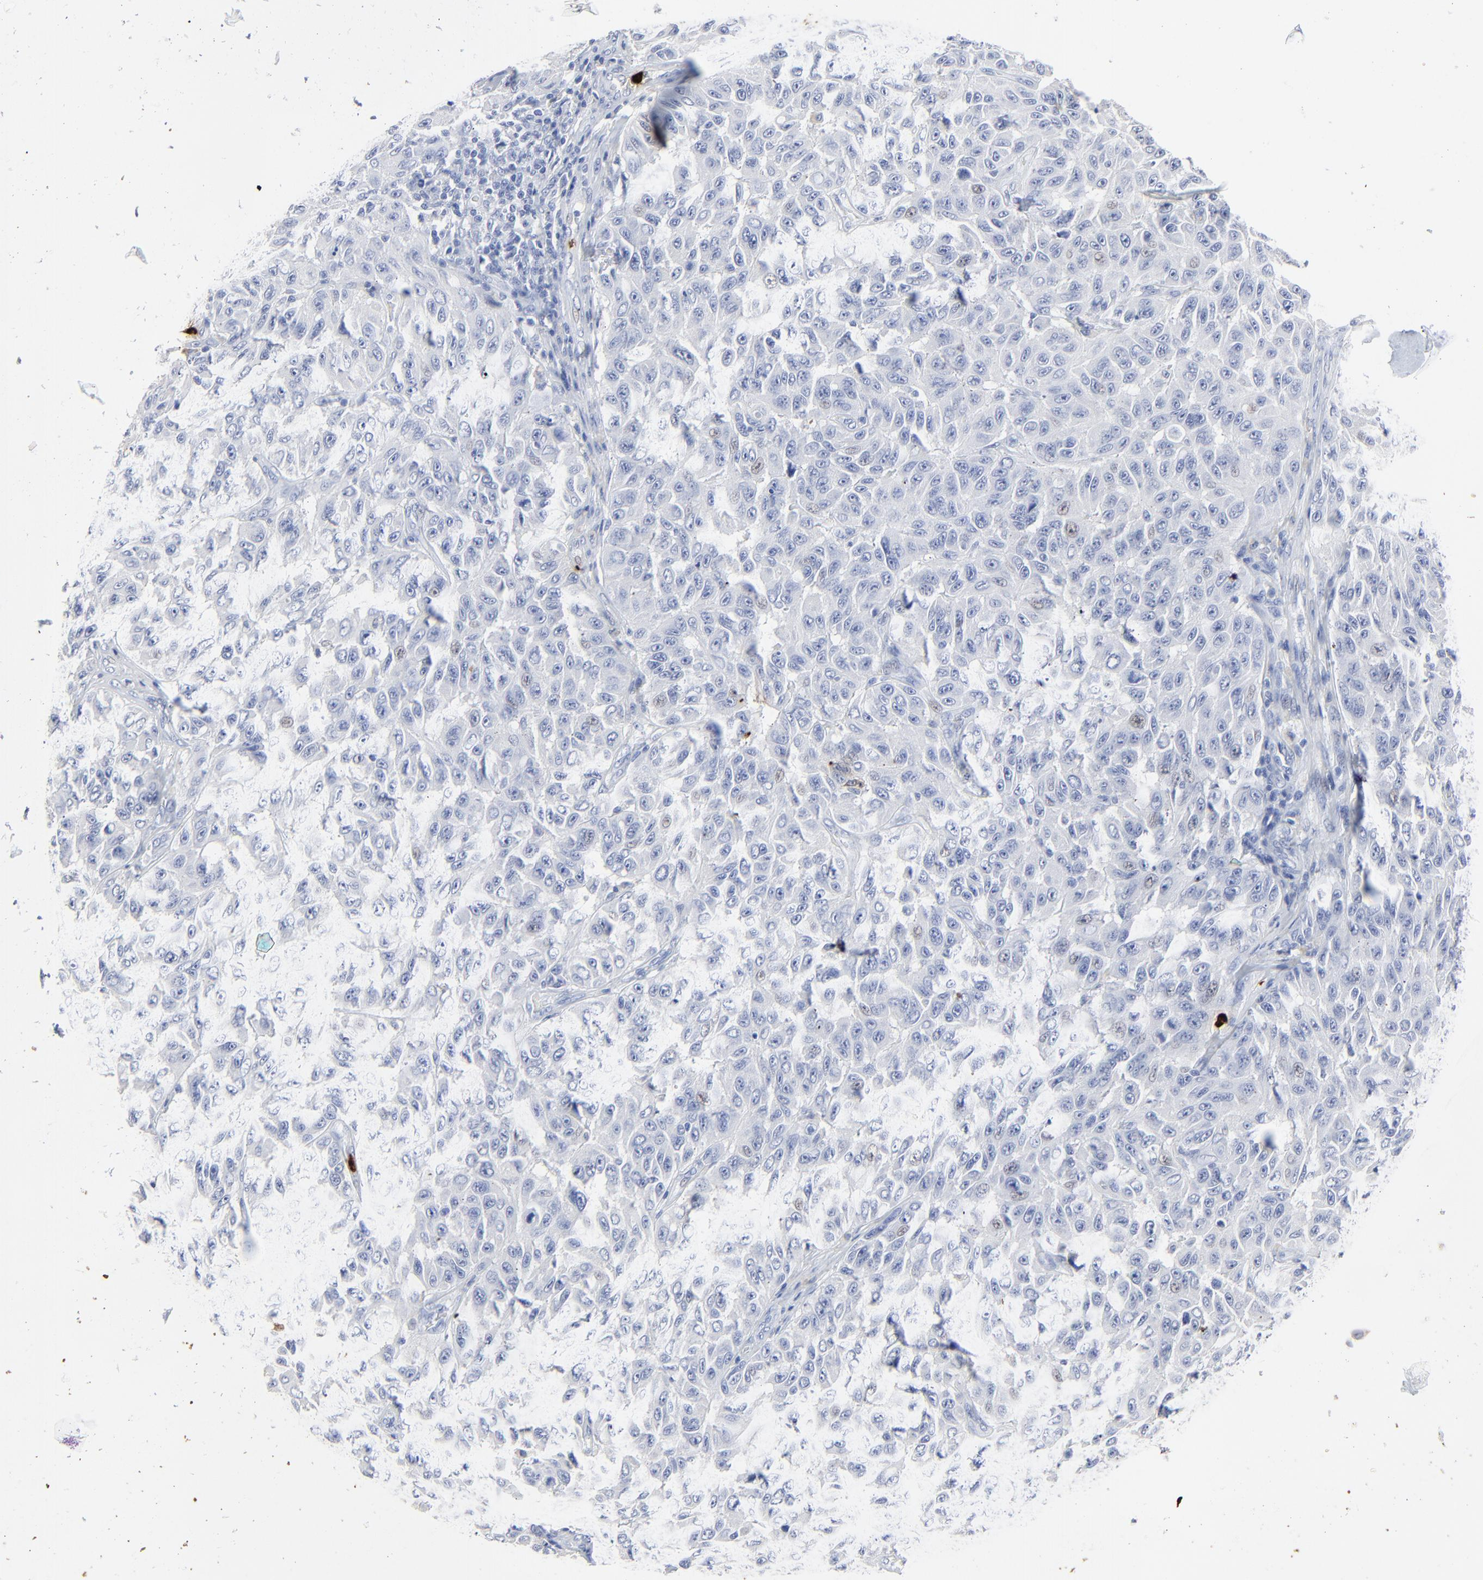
{"staining": {"intensity": "negative", "quantity": "none", "location": "none"}, "tissue": "melanoma", "cell_type": "Tumor cells", "image_type": "cancer", "snomed": [{"axis": "morphology", "description": "Malignant melanoma, NOS"}, {"axis": "topography", "description": "Skin"}], "caption": "Malignant melanoma stained for a protein using immunohistochemistry (IHC) displays no positivity tumor cells.", "gene": "LCN2", "patient": {"sex": "male", "age": 30}}